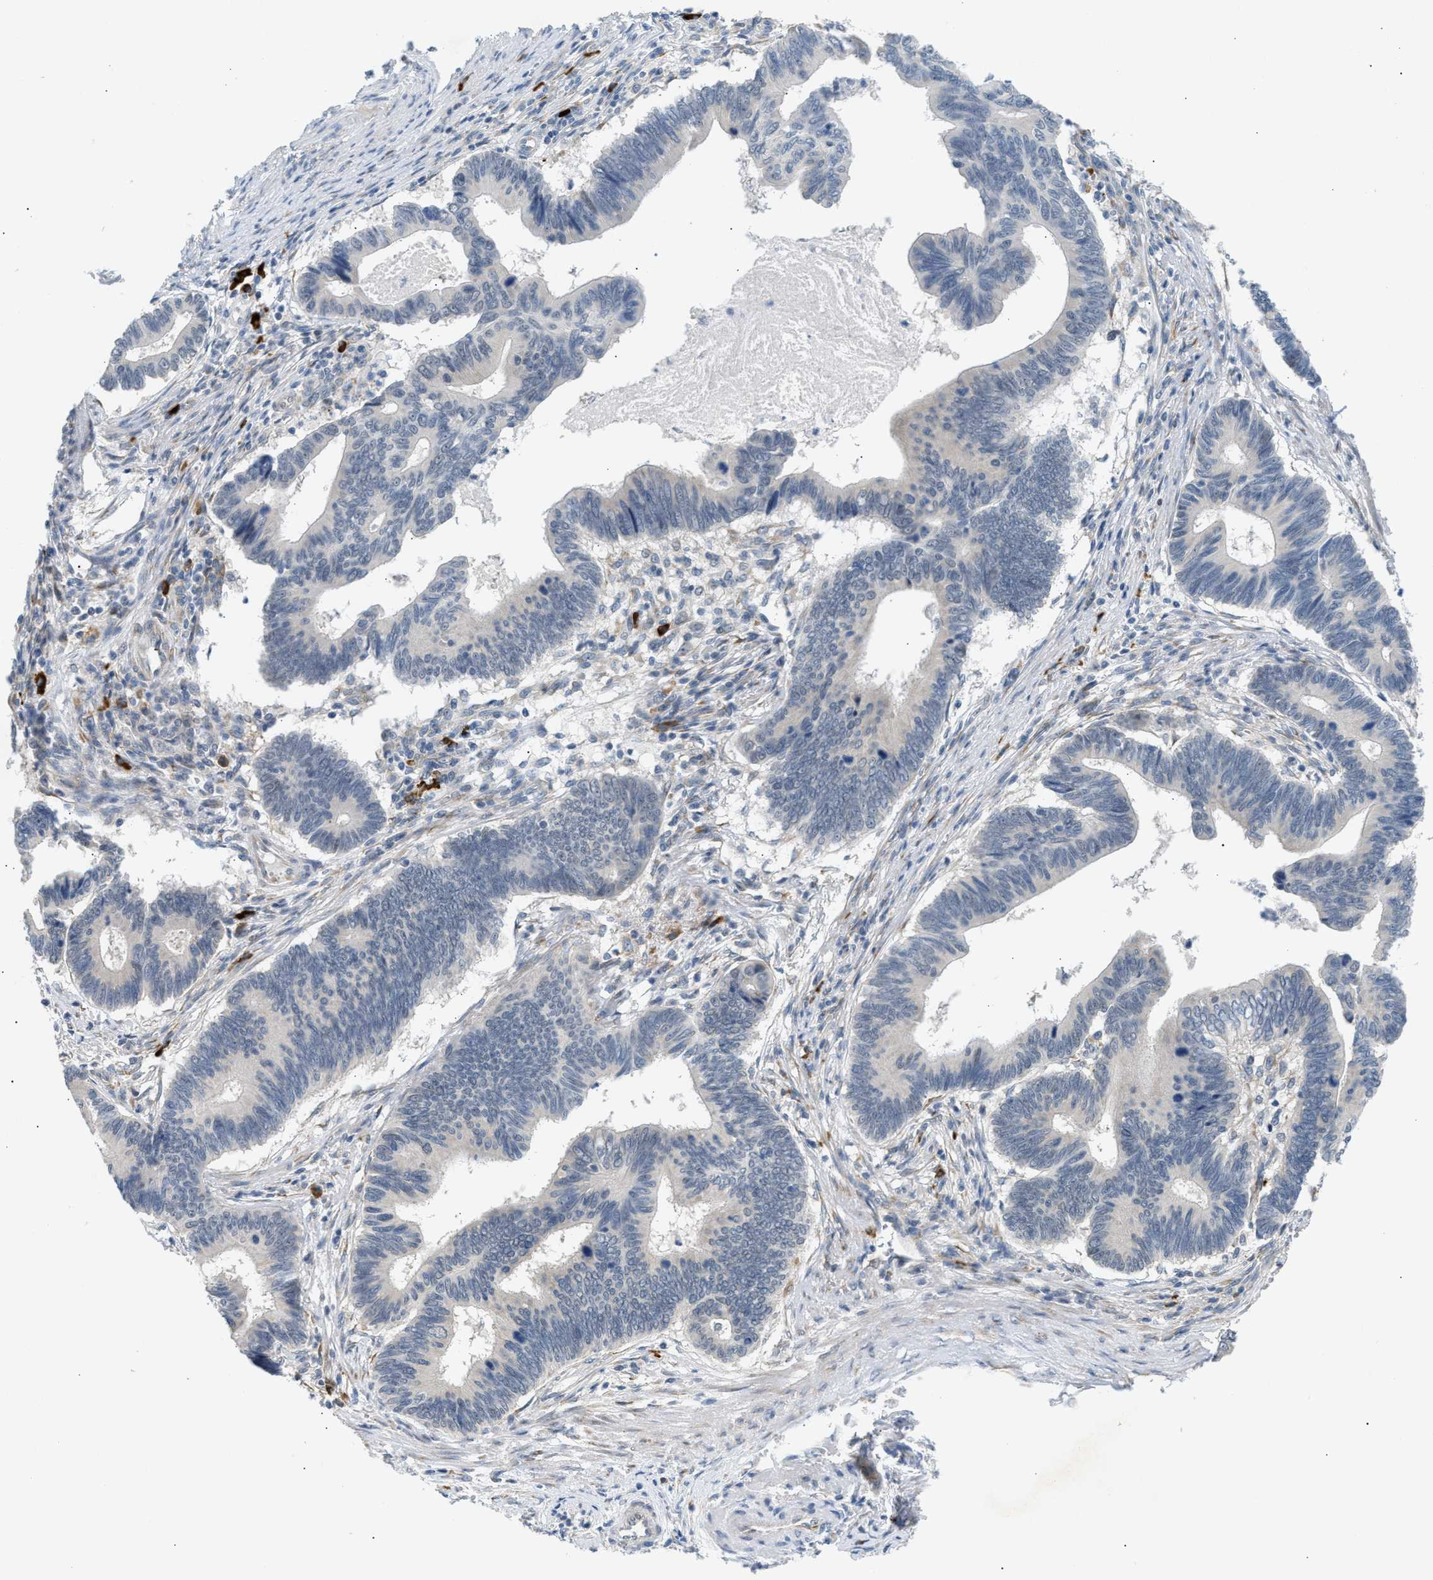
{"staining": {"intensity": "negative", "quantity": "none", "location": "none"}, "tissue": "pancreatic cancer", "cell_type": "Tumor cells", "image_type": "cancer", "snomed": [{"axis": "morphology", "description": "Adenocarcinoma, NOS"}, {"axis": "topography", "description": "Pancreas"}], "caption": "Photomicrograph shows no protein positivity in tumor cells of adenocarcinoma (pancreatic) tissue. Brightfield microscopy of immunohistochemistry stained with DAB (brown) and hematoxylin (blue), captured at high magnification.", "gene": "KCNC2", "patient": {"sex": "female", "age": 70}}